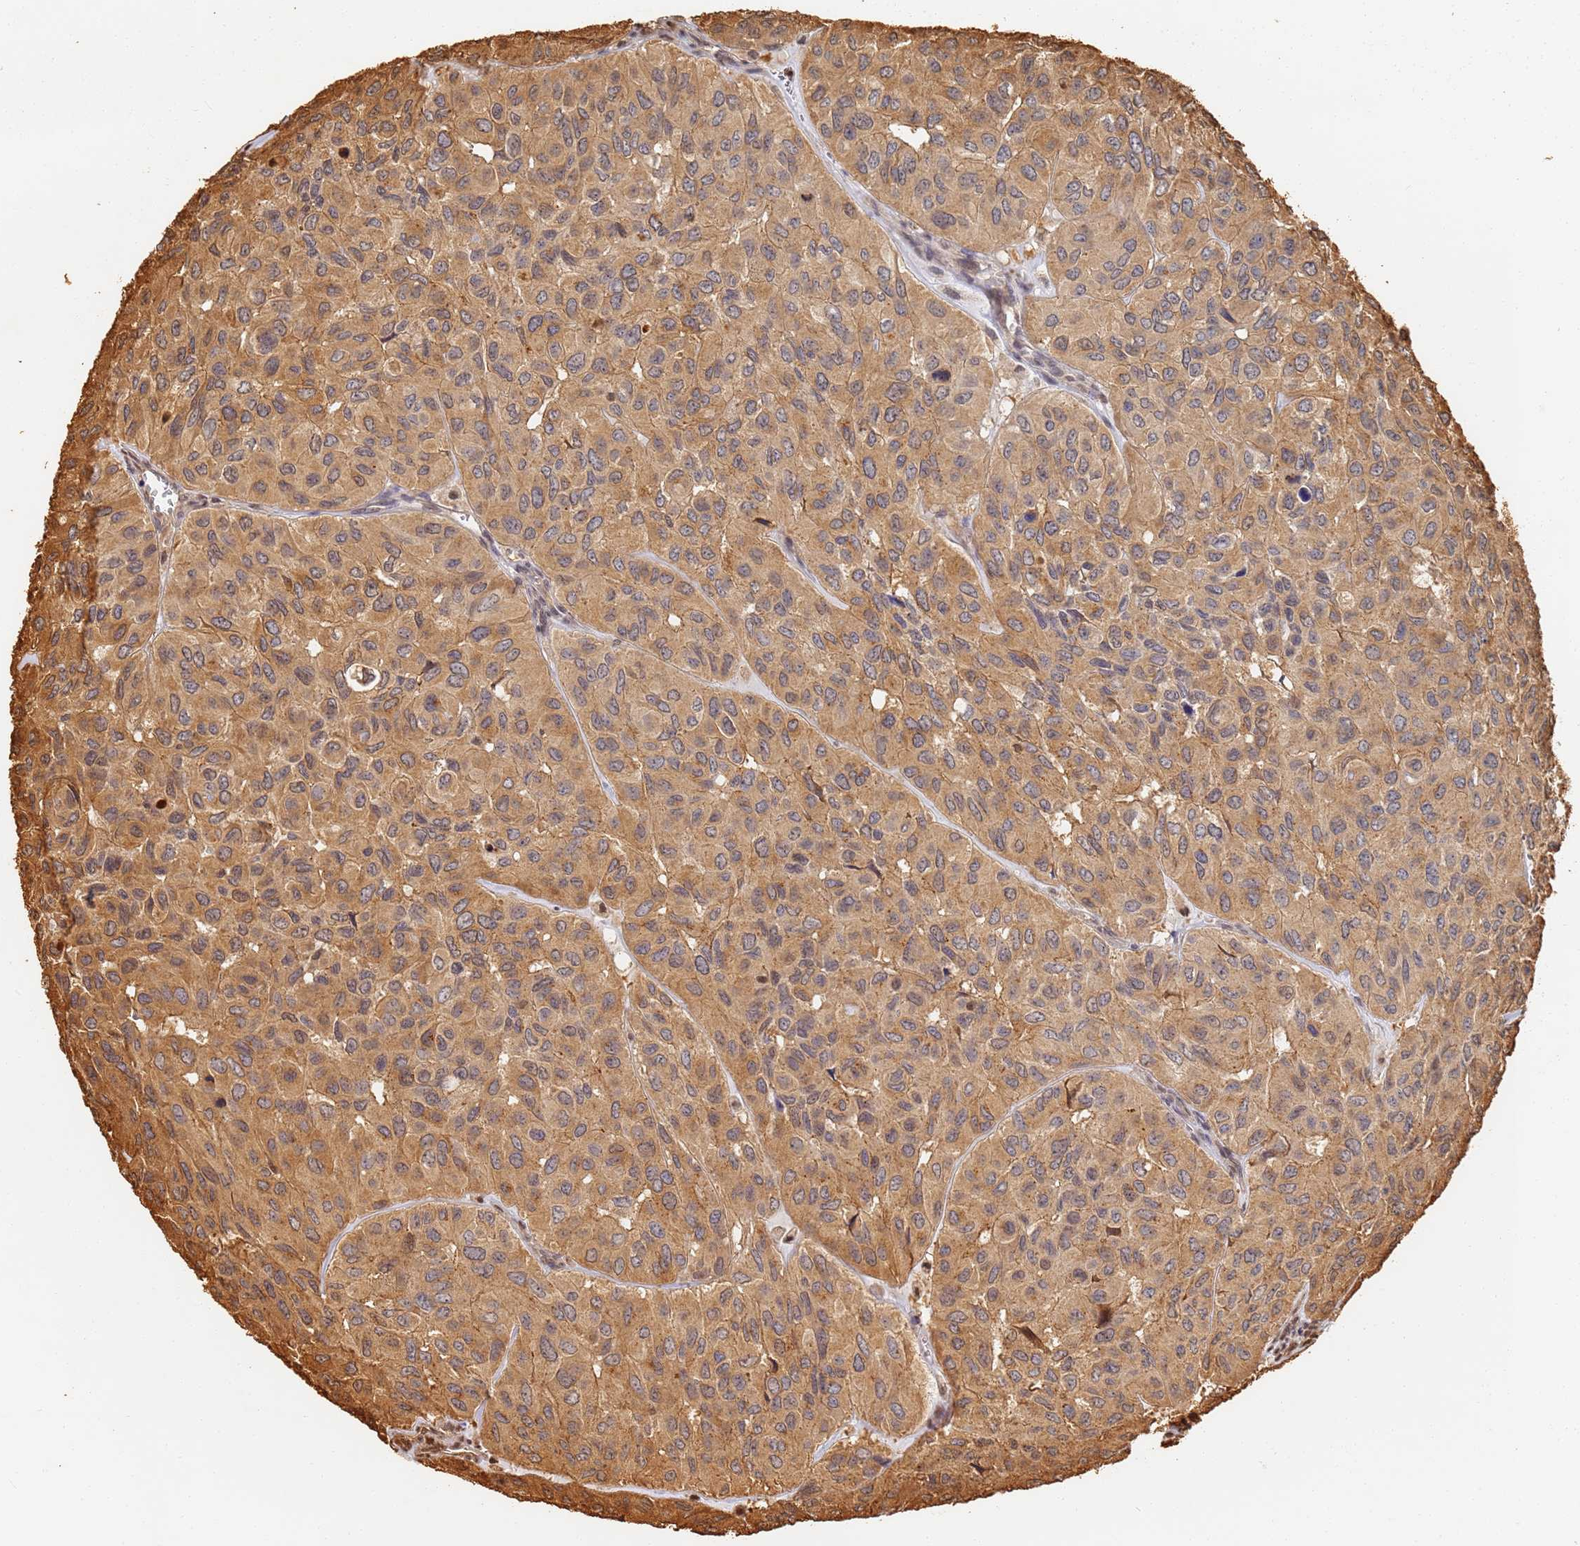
{"staining": {"intensity": "moderate", "quantity": ">75%", "location": "cytoplasmic/membranous"}, "tissue": "head and neck cancer", "cell_type": "Tumor cells", "image_type": "cancer", "snomed": [{"axis": "morphology", "description": "Adenocarcinoma, NOS"}, {"axis": "topography", "description": "Salivary gland, NOS"}, {"axis": "topography", "description": "Head-Neck"}], "caption": "Head and neck adenocarcinoma stained with DAB immunohistochemistry (IHC) displays medium levels of moderate cytoplasmic/membranous expression in approximately >75% of tumor cells.", "gene": "JAK2", "patient": {"sex": "female", "age": 76}}